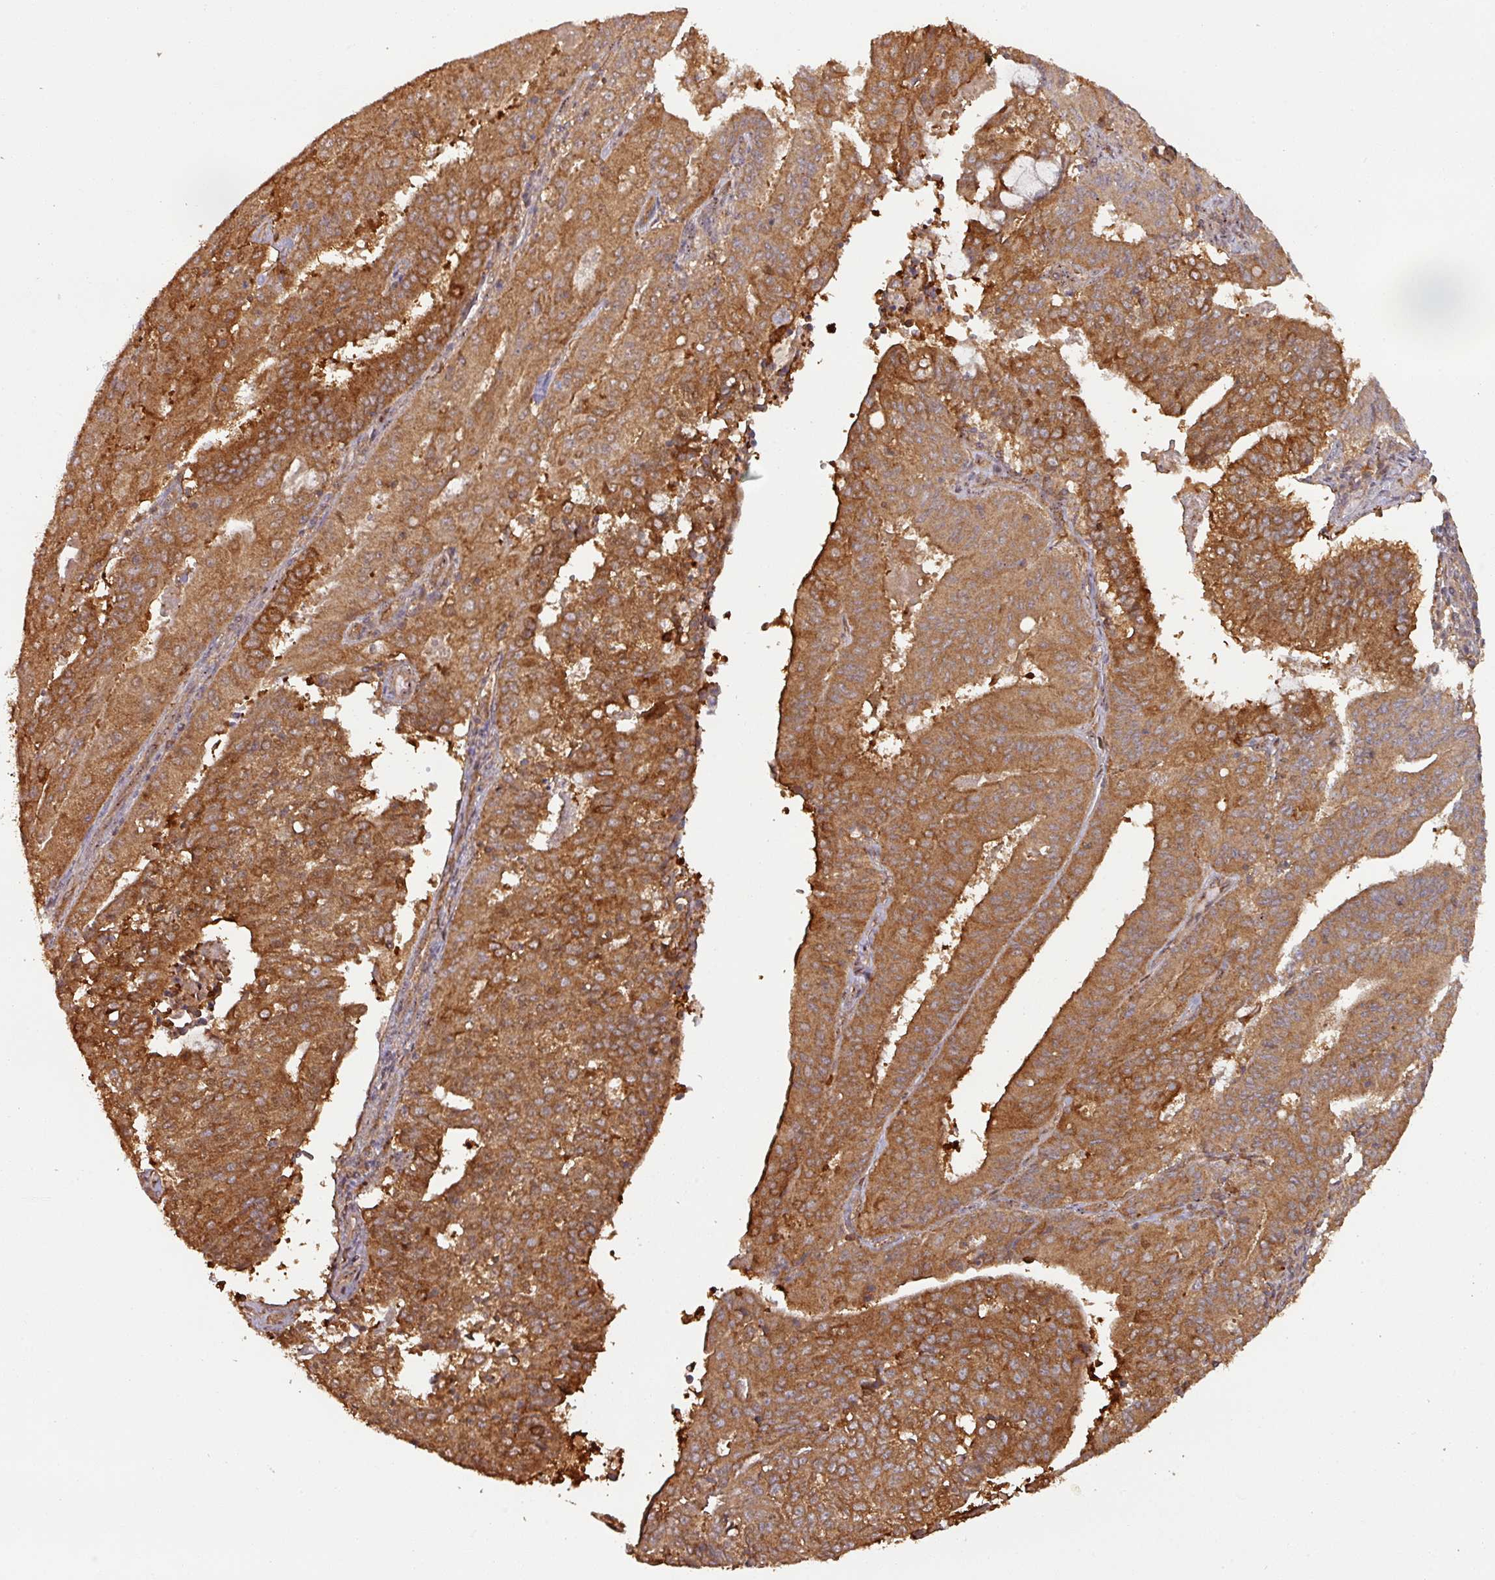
{"staining": {"intensity": "moderate", "quantity": ">75%", "location": "cytoplasmic/membranous"}, "tissue": "endometrial cancer", "cell_type": "Tumor cells", "image_type": "cancer", "snomed": [{"axis": "morphology", "description": "Adenocarcinoma, NOS"}, {"axis": "topography", "description": "Endometrium"}], "caption": "A histopathology image of endometrial cancer stained for a protein displays moderate cytoplasmic/membranous brown staining in tumor cells.", "gene": "ZNF322", "patient": {"sex": "female", "age": 59}}